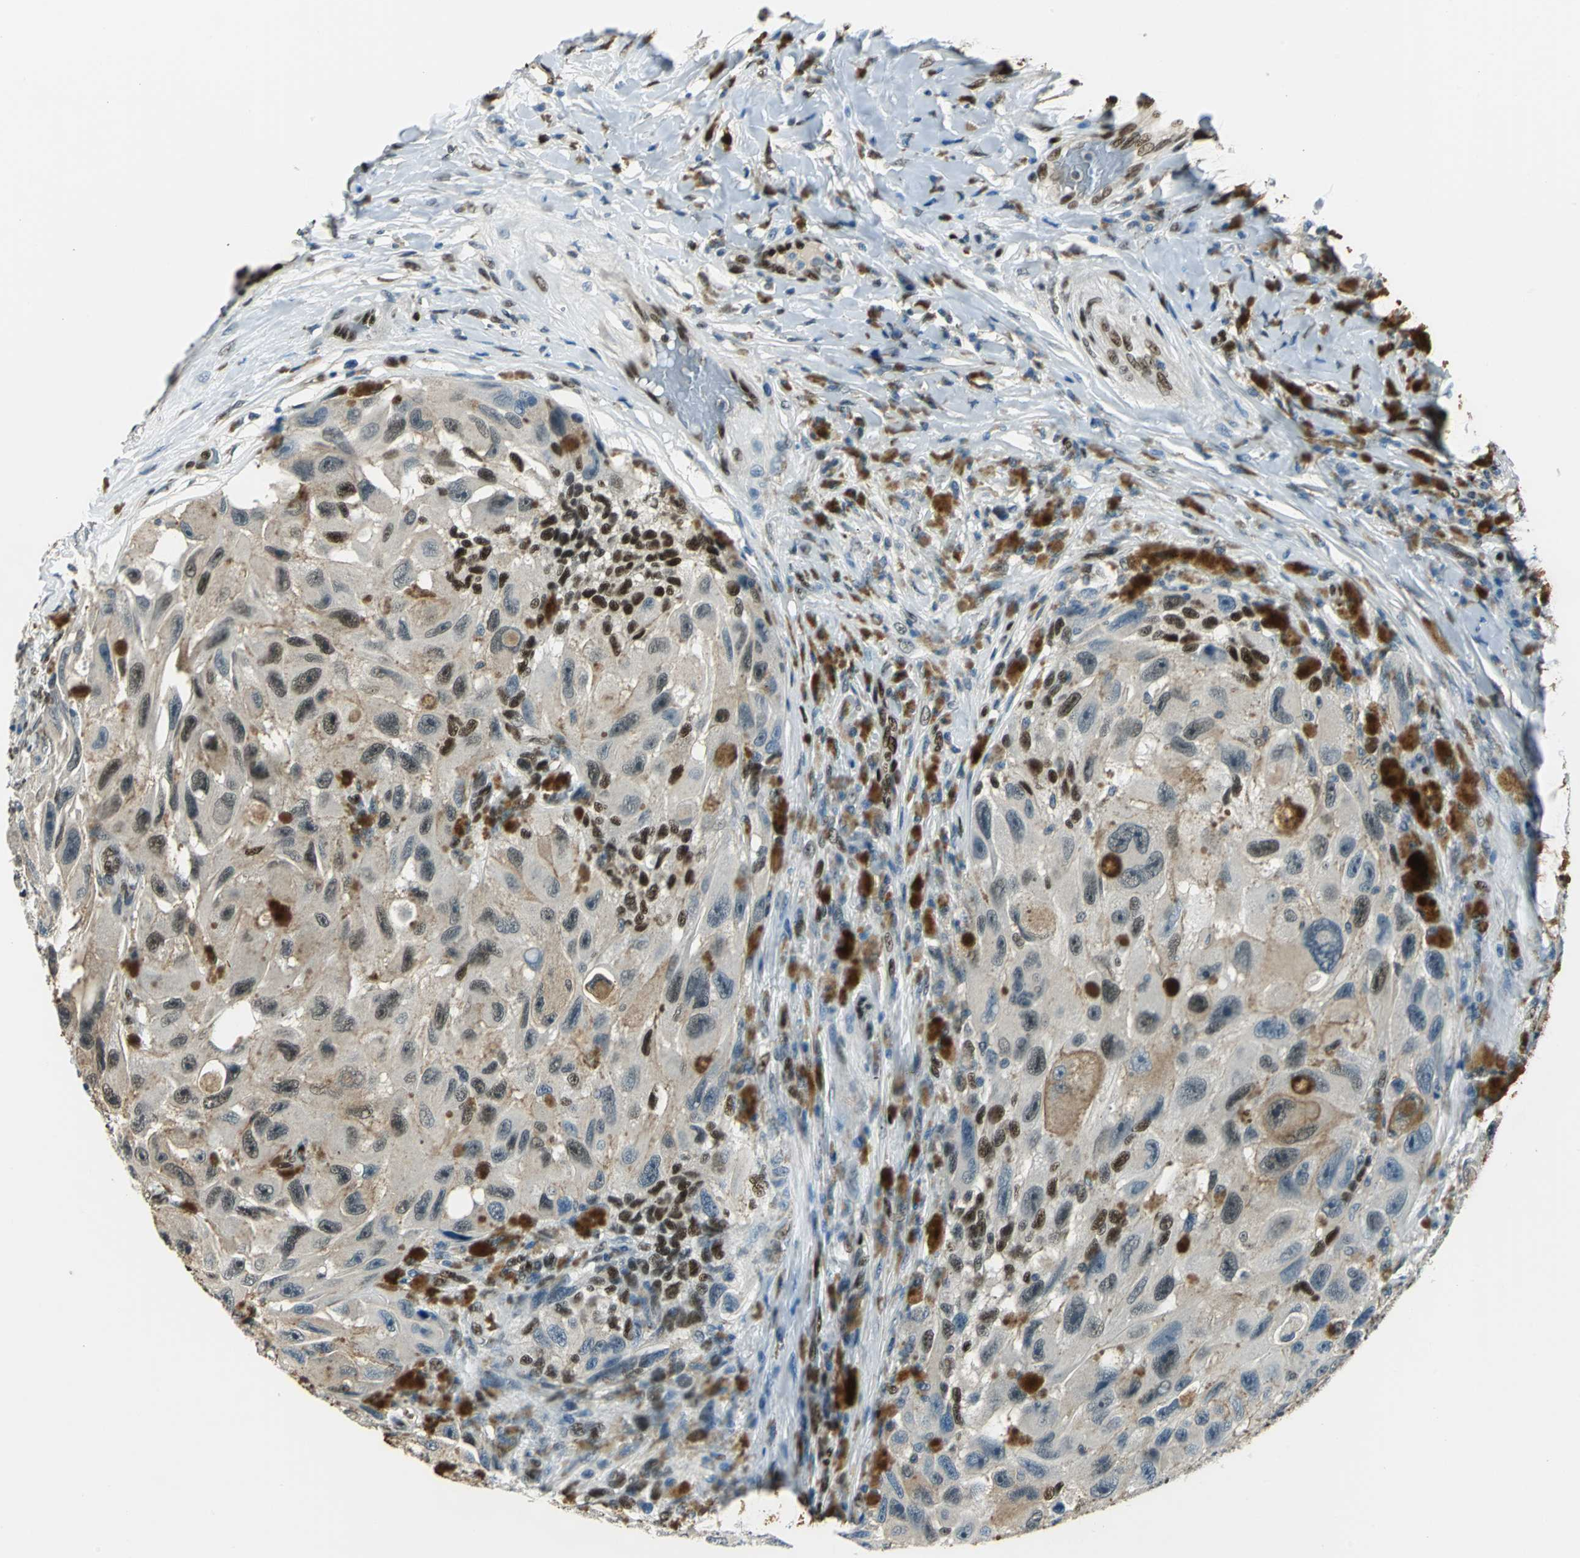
{"staining": {"intensity": "moderate", "quantity": "<25%", "location": "cytoplasmic/membranous,nuclear"}, "tissue": "melanoma", "cell_type": "Tumor cells", "image_type": "cancer", "snomed": [{"axis": "morphology", "description": "Malignant melanoma, NOS"}, {"axis": "topography", "description": "Skin"}], "caption": "Immunohistochemical staining of human melanoma displays low levels of moderate cytoplasmic/membranous and nuclear staining in approximately <25% of tumor cells.", "gene": "NFIA", "patient": {"sex": "female", "age": 73}}